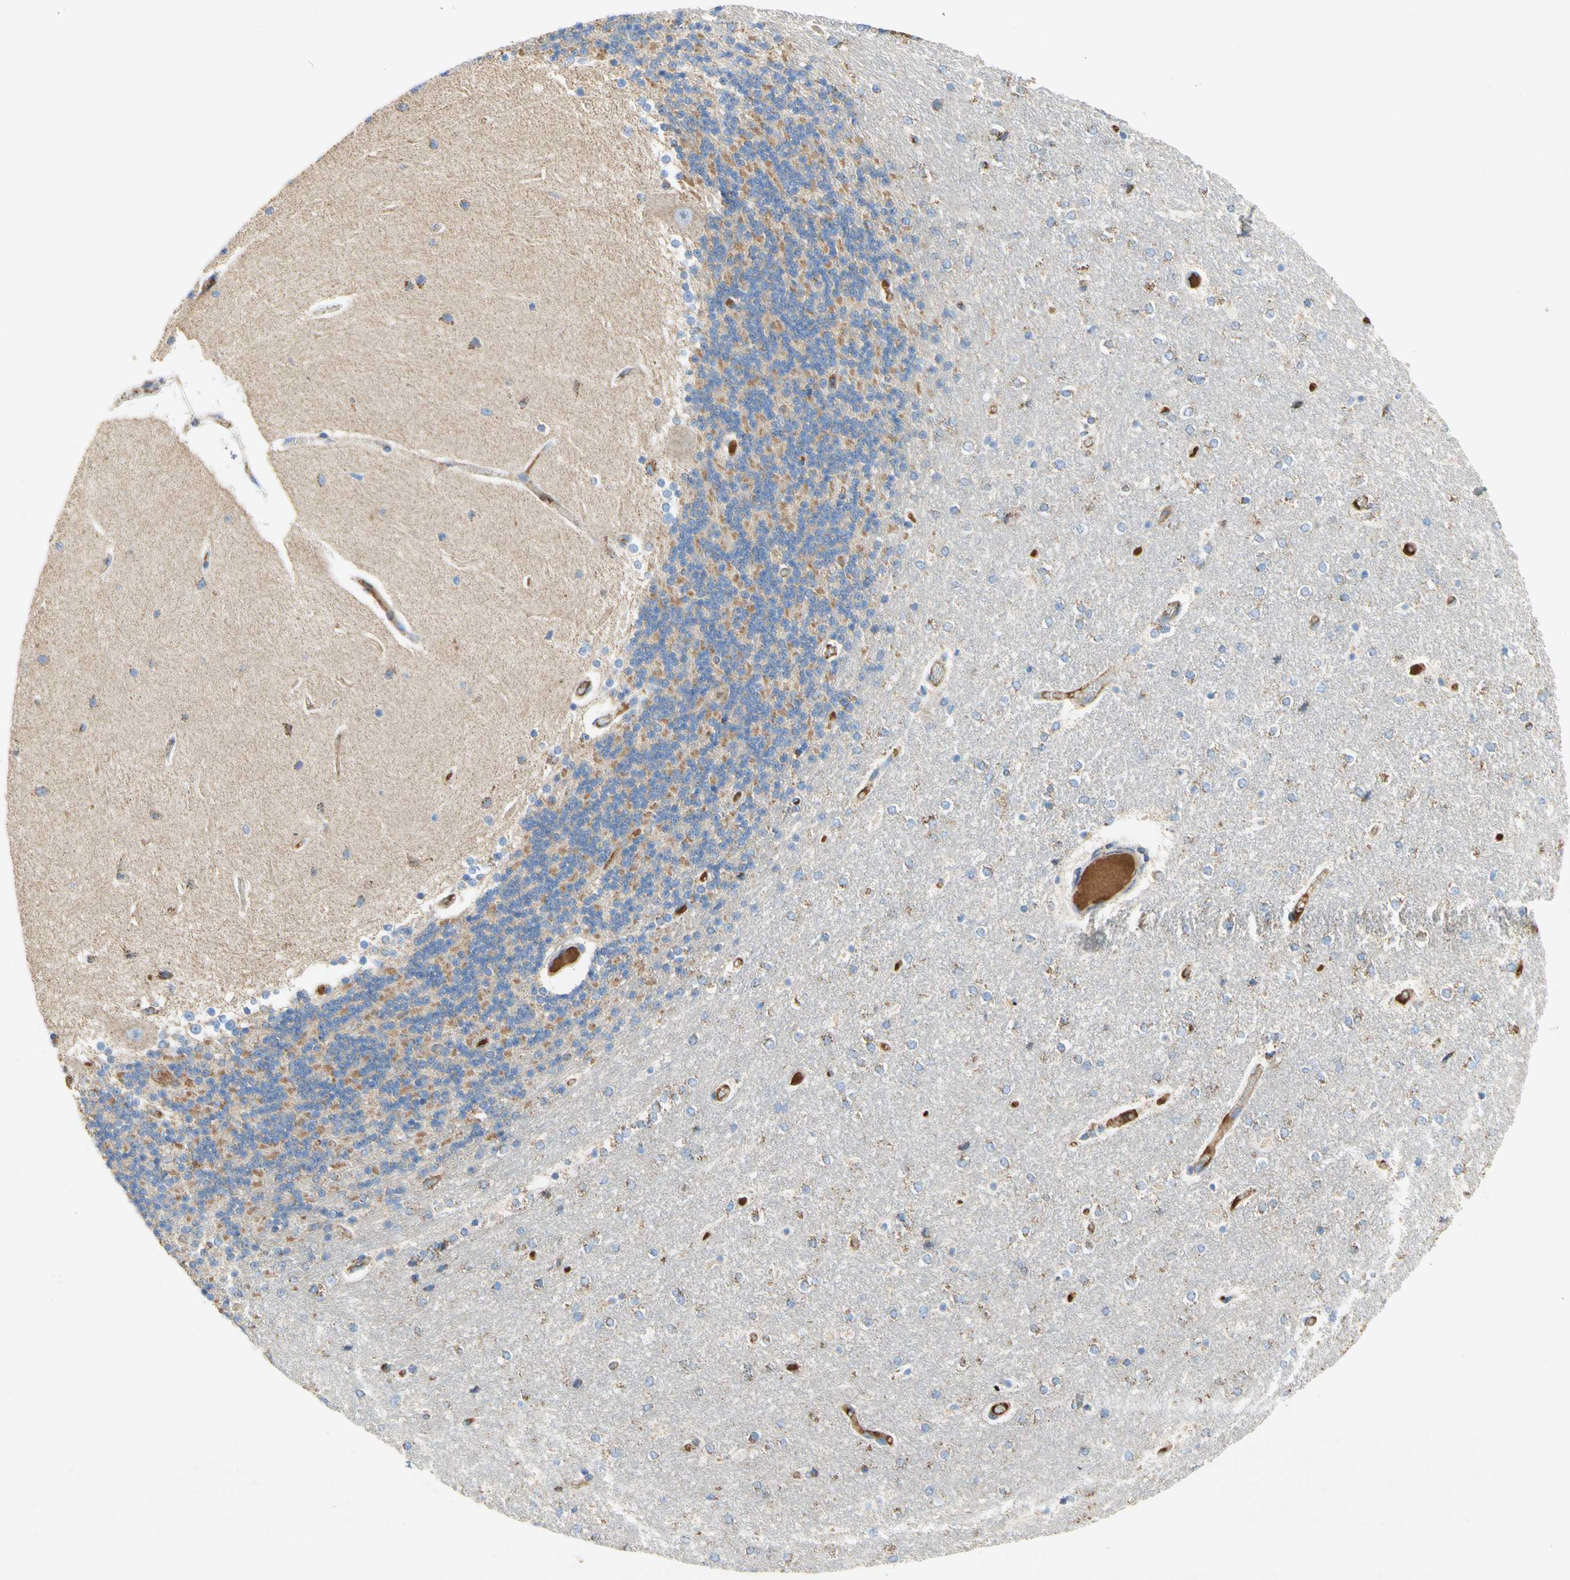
{"staining": {"intensity": "moderate", "quantity": ">75%", "location": "cytoplasmic/membranous"}, "tissue": "cerebellum", "cell_type": "Cells in granular layer", "image_type": "normal", "snomed": [{"axis": "morphology", "description": "Normal tissue, NOS"}, {"axis": "topography", "description": "Cerebellum"}], "caption": "Immunohistochemistry (IHC) staining of benign cerebellum, which exhibits medium levels of moderate cytoplasmic/membranous expression in about >75% of cells in granular layer indicating moderate cytoplasmic/membranous protein staining. The staining was performed using DAB (3,3'-diaminobenzidine) (brown) for protein detection and nuclei were counterstained in hematoxylin (blue).", "gene": "SDHB", "patient": {"sex": "female", "age": 54}}